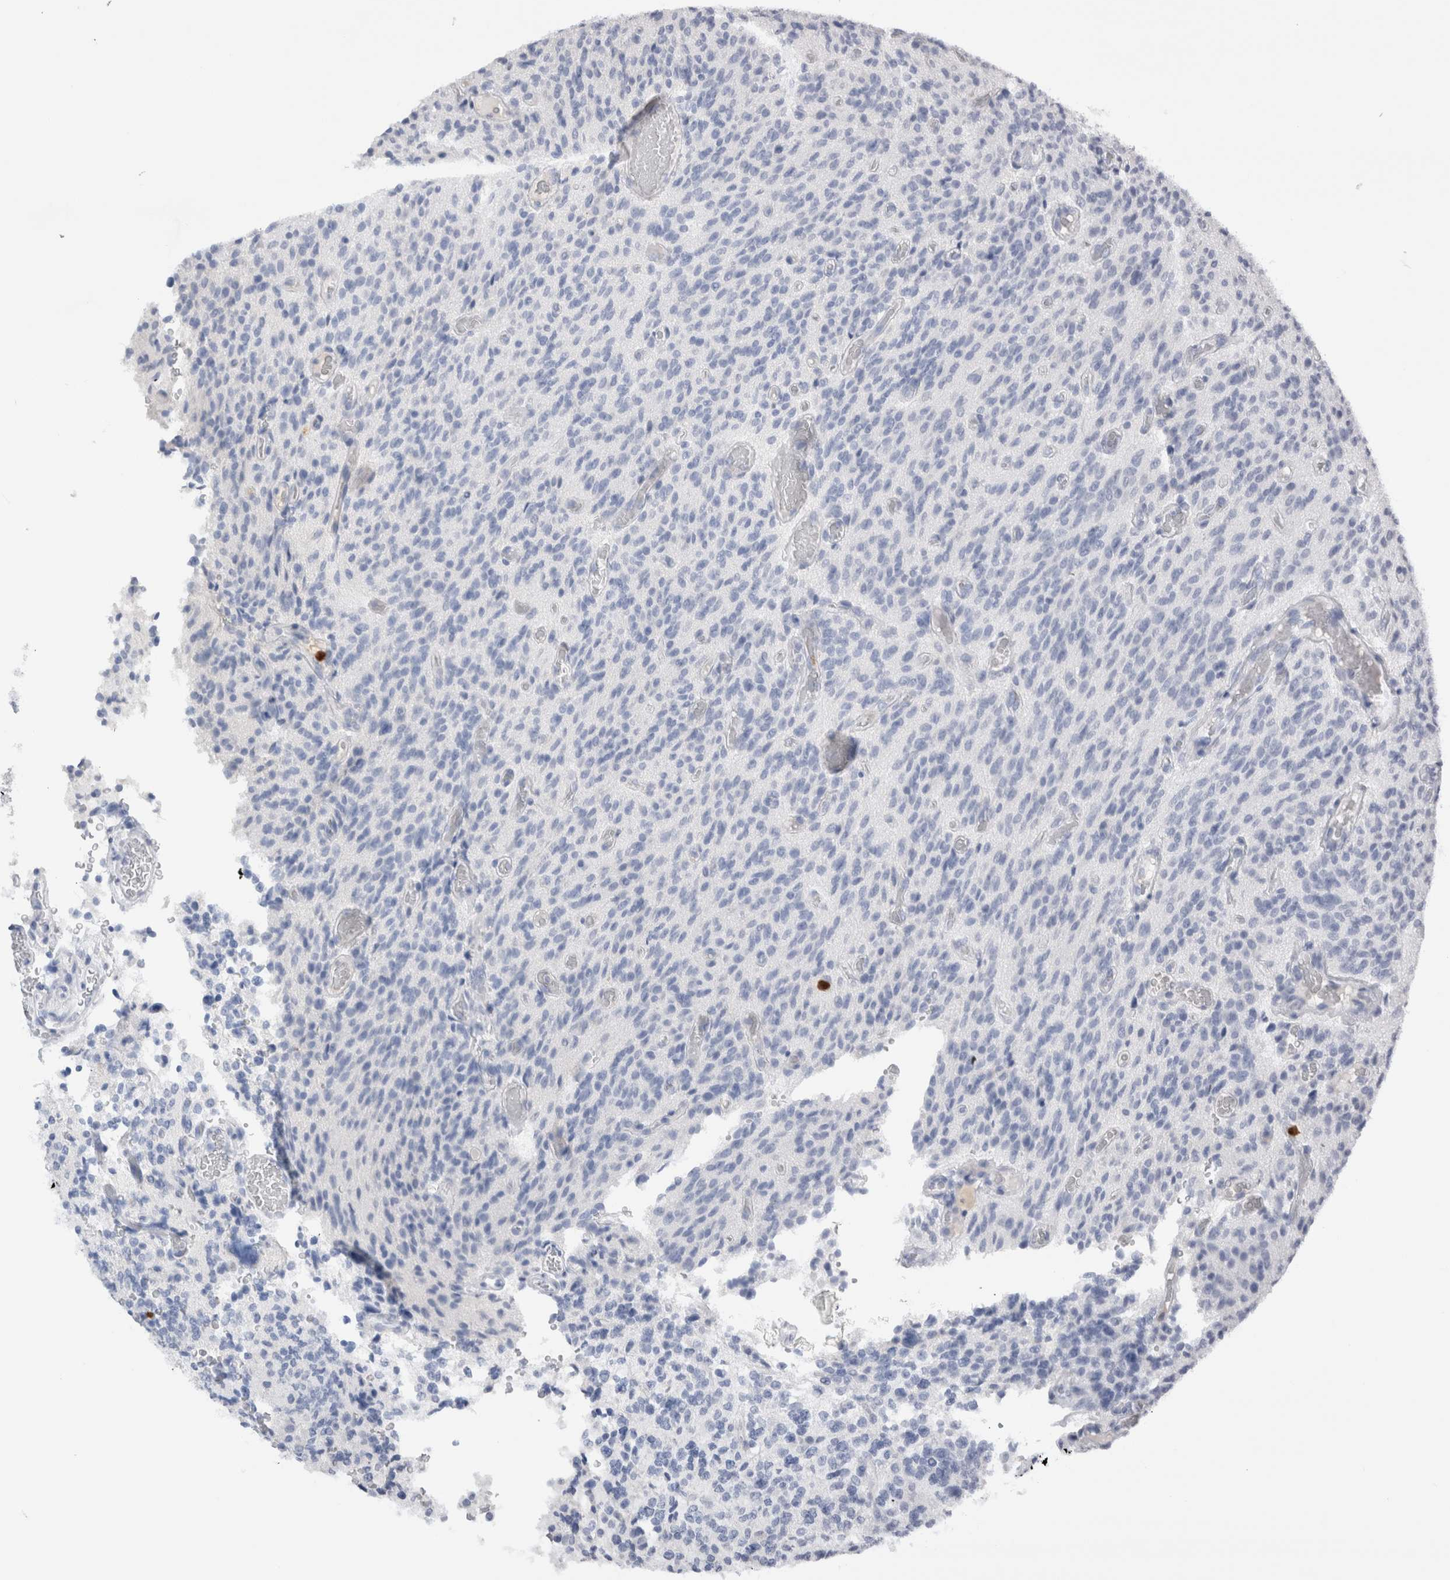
{"staining": {"intensity": "negative", "quantity": "none", "location": "none"}, "tissue": "glioma", "cell_type": "Tumor cells", "image_type": "cancer", "snomed": [{"axis": "morphology", "description": "Glioma, malignant, High grade"}, {"axis": "topography", "description": "Brain"}], "caption": "This is an immunohistochemistry (IHC) histopathology image of human malignant glioma (high-grade). There is no expression in tumor cells.", "gene": "S100A12", "patient": {"sex": "male", "age": 34}}